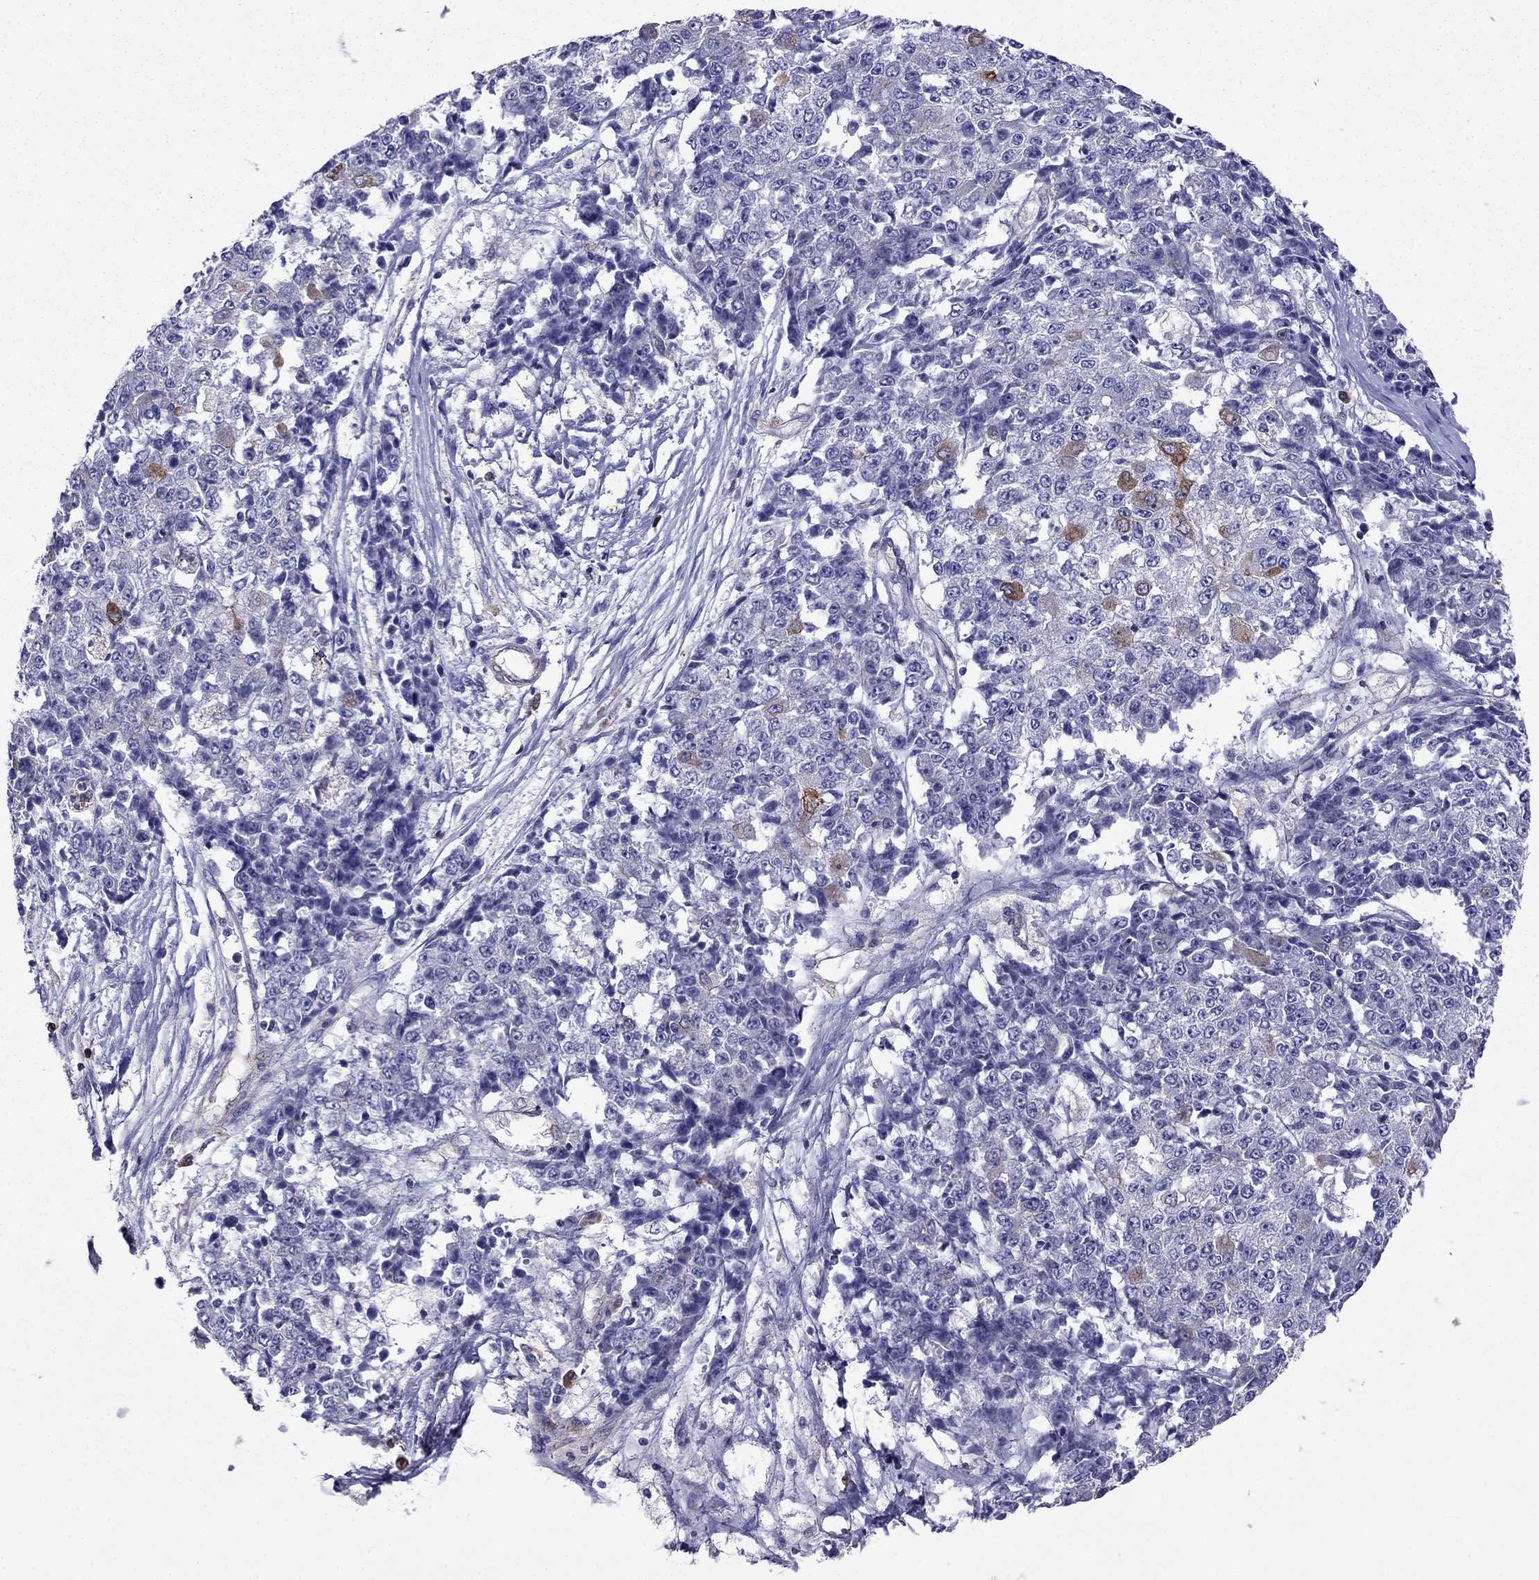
{"staining": {"intensity": "moderate", "quantity": "<25%", "location": "cytoplasmic/membranous"}, "tissue": "ovarian cancer", "cell_type": "Tumor cells", "image_type": "cancer", "snomed": [{"axis": "morphology", "description": "Carcinoma, endometroid"}, {"axis": "topography", "description": "Ovary"}], "caption": "A low amount of moderate cytoplasmic/membranous expression is appreciated in about <25% of tumor cells in ovarian cancer (endometroid carcinoma) tissue. The staining is performed using DAB (3,3'-diaminobenzidine) brown chromogen to label protein expression. The nuclei are counter-stained blue using hematoxylin.", "gene": "GNAL", "patient": {"sex": "female", "age": 42}}